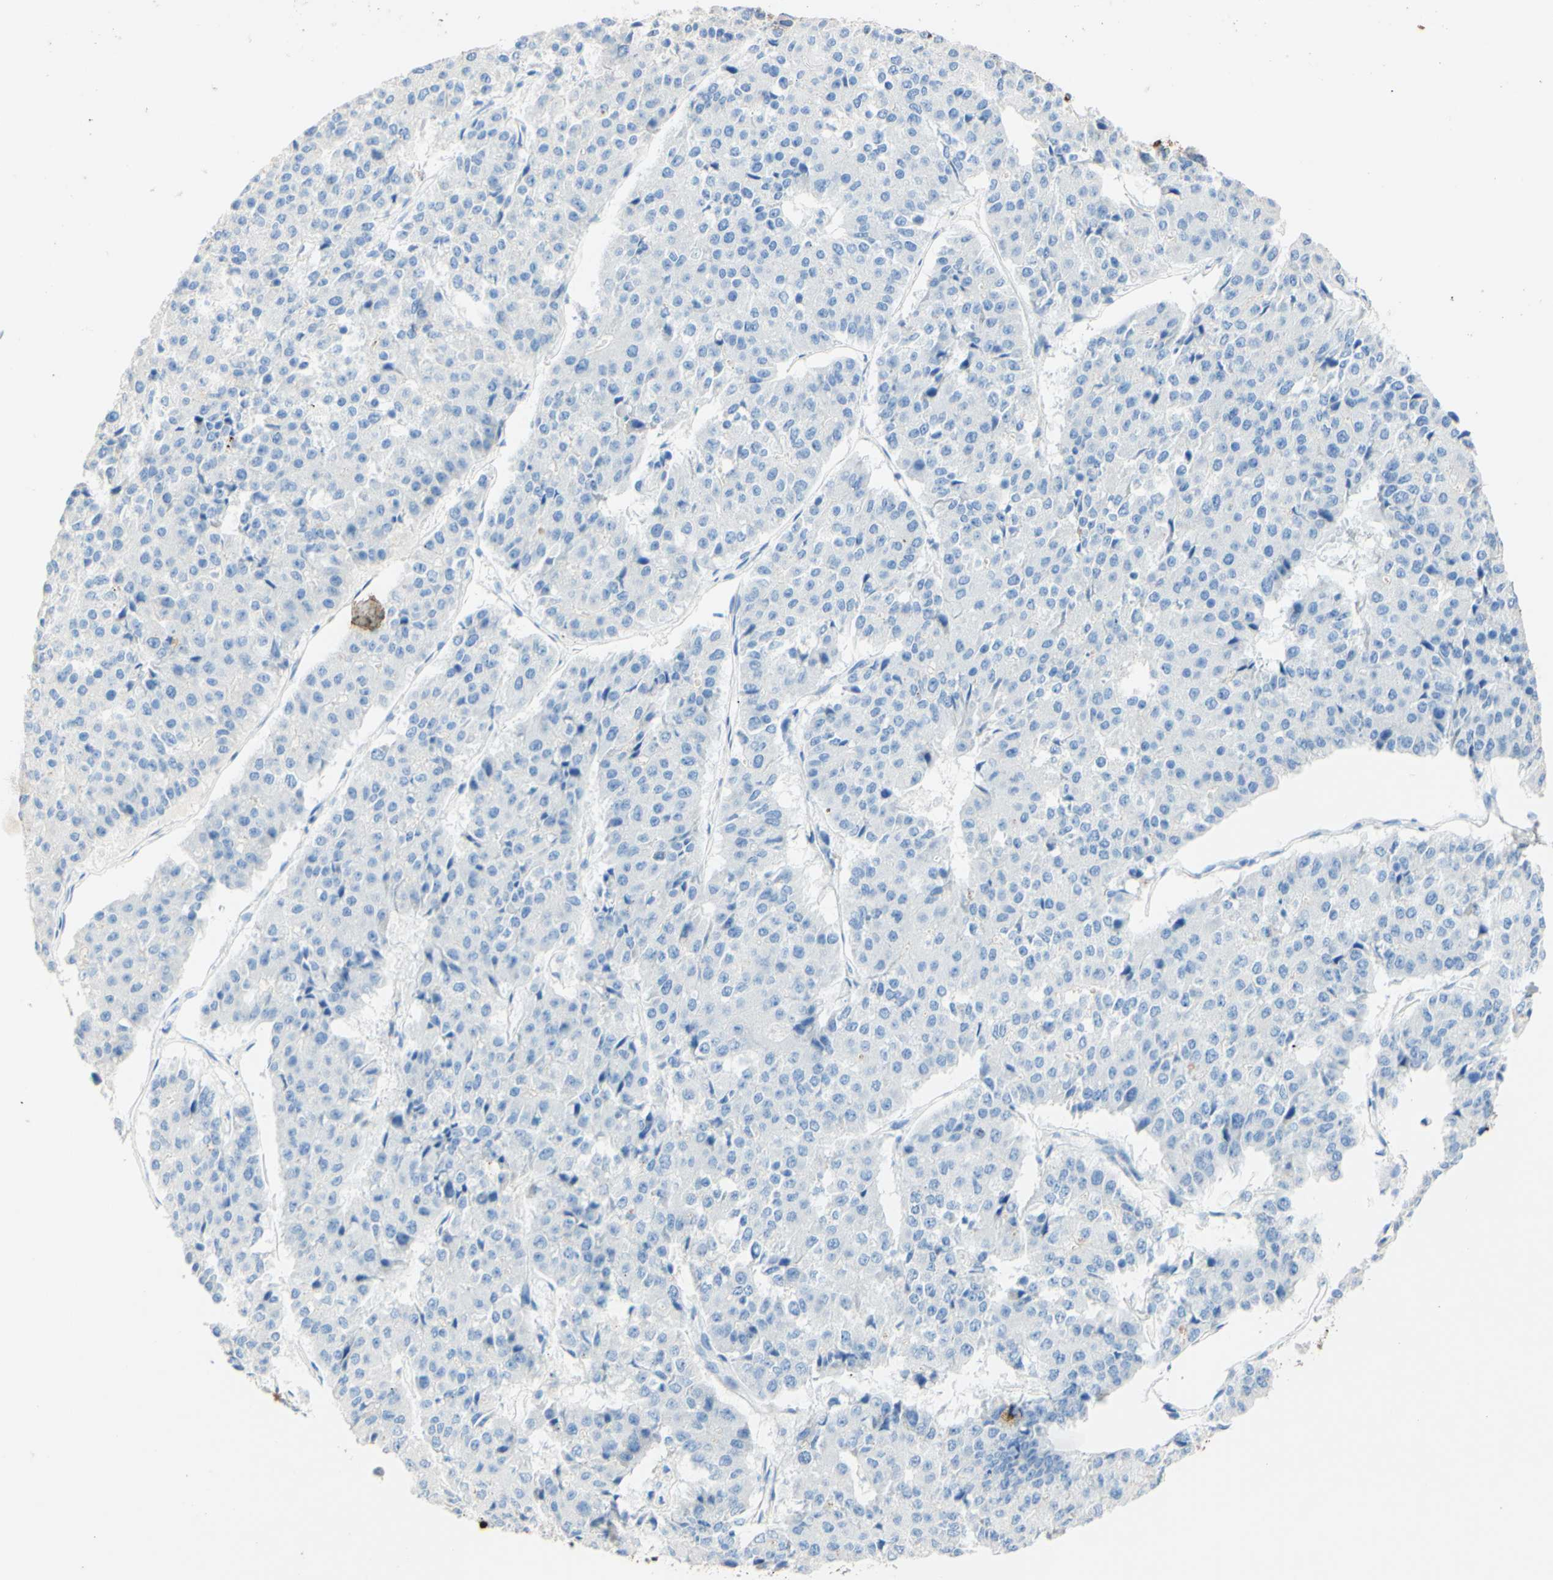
{"staining": {"intensity": "negative", "quantity": "none", "location": "none"}, "tissue": "pancreatic cancer", "cell_type": "Tumor cells", "image_type": "cancer", "snomed": [{"axis": "morphology", "description": "Adenocarcinoma, NOS"}, {"axis": "topography", "description": "Pancreas"}], "caption": "IHC of human pancreatic cancer exhibits no positivity in tumor cells.", "gene": "PIGR", "patient": {"sex": "male", "age": 50}}